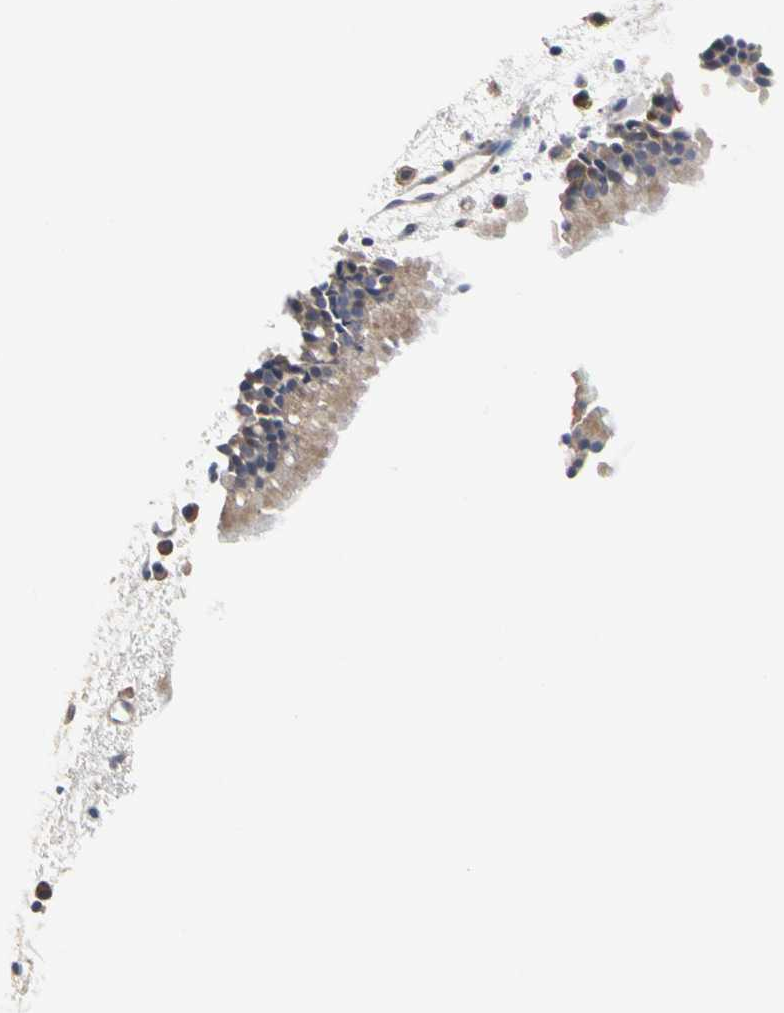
{"staining": {"intensity": "strong", "quantity": ">75%", "location": "cytoplasmic/membranous"}, "tissue": "nasopharynx", "cell_type": "Respiratory epithelial cells", "image_type": "normal", "snomed": [{"axis": "morphology", "description": "Normal tissue, NOS"}, {"axis": "topography", "description": "Nasopharynx"}], "caption": "Strong cytoplasmic/membranous staining for a protein is identified in about >75% of respiratory epithelial cells of normal nasopharynx using immunohistochemistry.", "gene": "C3orf52", "patient": {"sex": "female", "age": 78}}